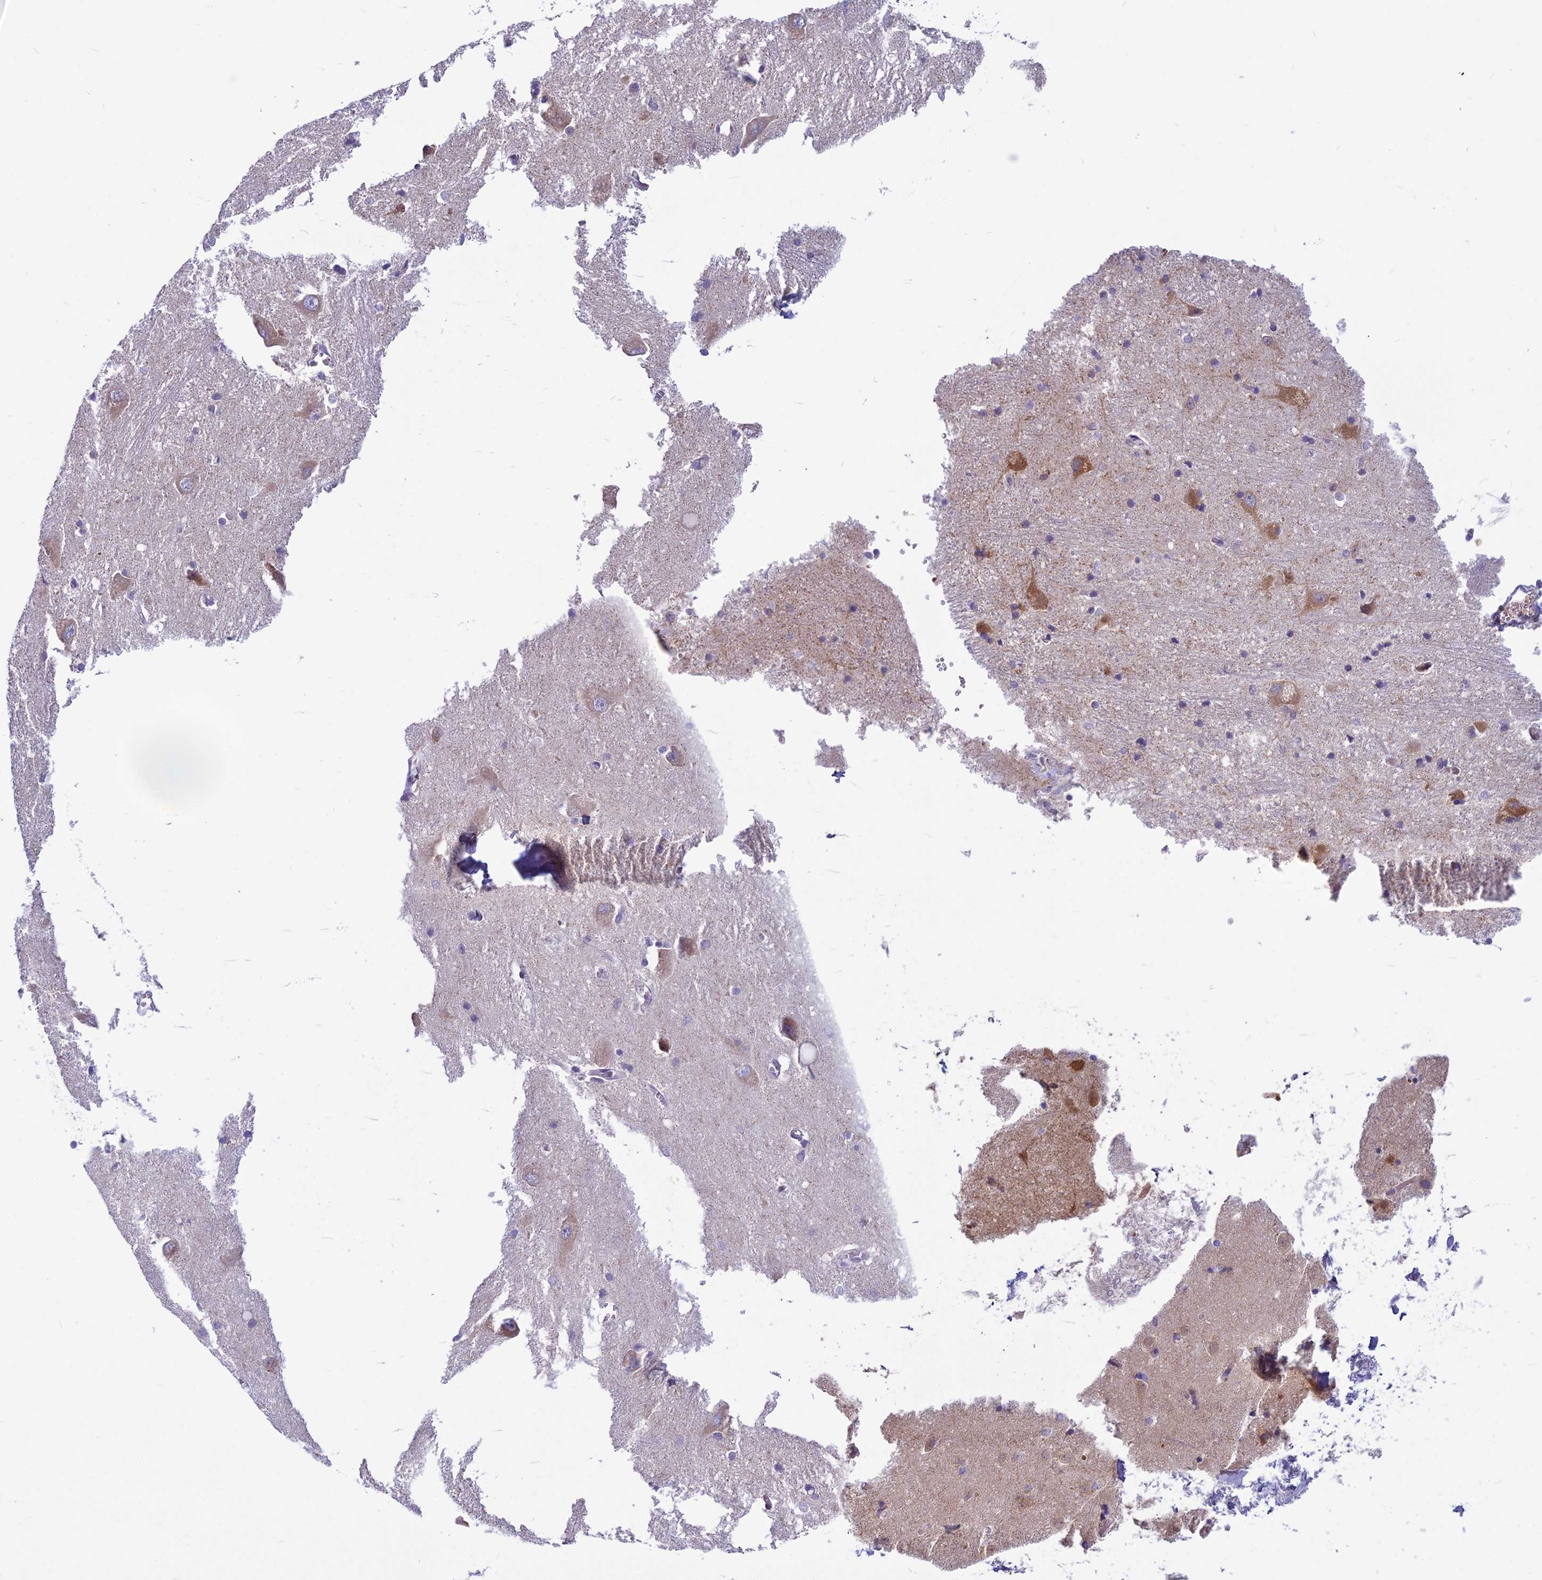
{"staining": {"intensity": "weak", "quantity": "<25%", "location": "cytoplasmic/membranous"}, "tissue": "caudate", "cell_type": "Glial cells", "image_type": "normal", "snomed": [{"axis": "morphology", "description": "Normal tissue, NOS"}, {"axis": "topography", "description": "Lateral ventricle wall"}], "caption": "This is a micrograph of IHC staining of unremarkable caudate, which shows no positivity in glial cells.", "gene": "PCDHB14", "patient": {"sex": "male", "age": 37}}